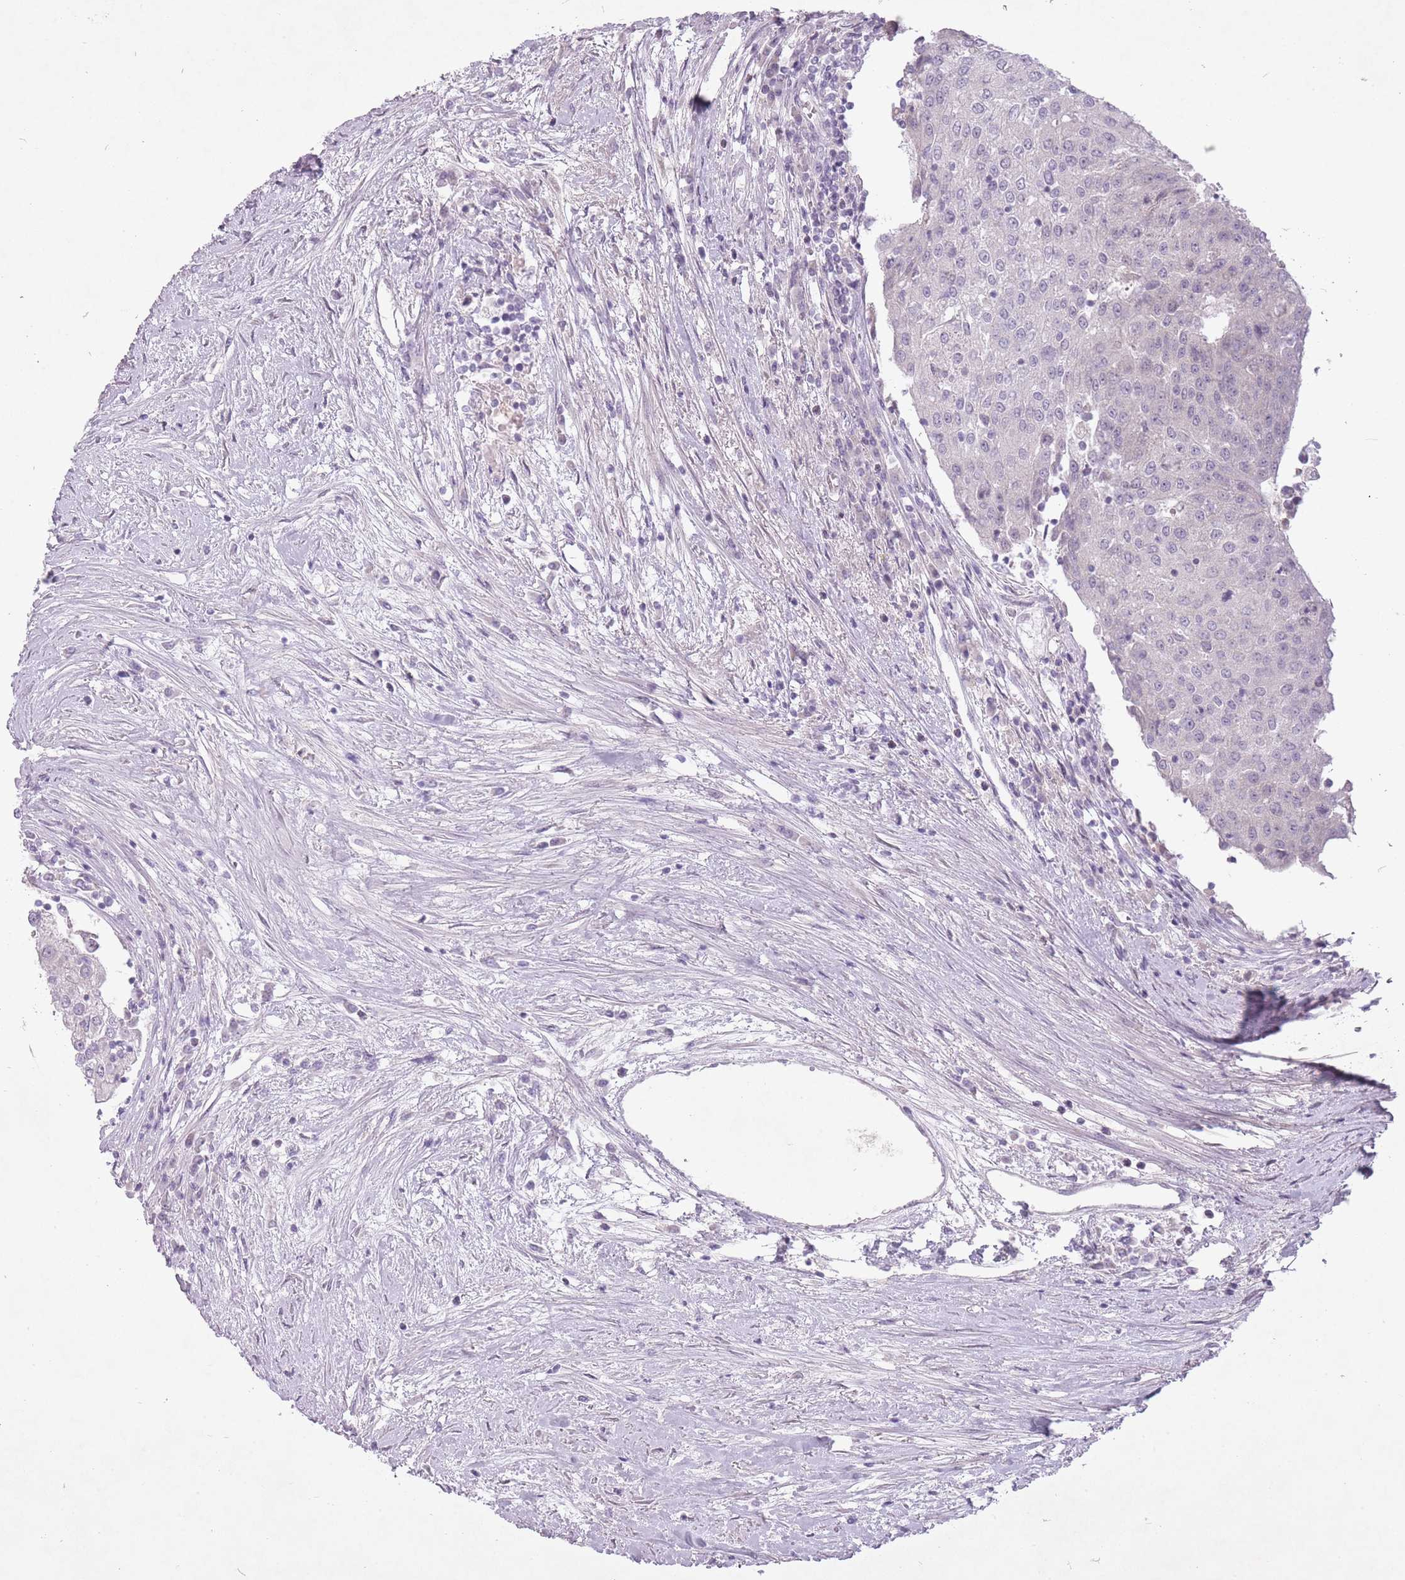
{"staining": {"intensity": "negative", "quantity": "none", "location": "none"}, "tissue": "urothelial cancer", "cell_type": "Tumor cells", "image_type": "cancer", "snomed": [{"axis": "morphology", "description": "Urothelial carcinoma, High grade"}, {"axis": "topography", "description": "Urinary bladder"}], "caption": "Immunohistochemistry (IHC) of human urothelial cancer displays no positivity in tumor cells.", "gene": "FAM43B", "patient": {"sex": "female", "age": 85}}